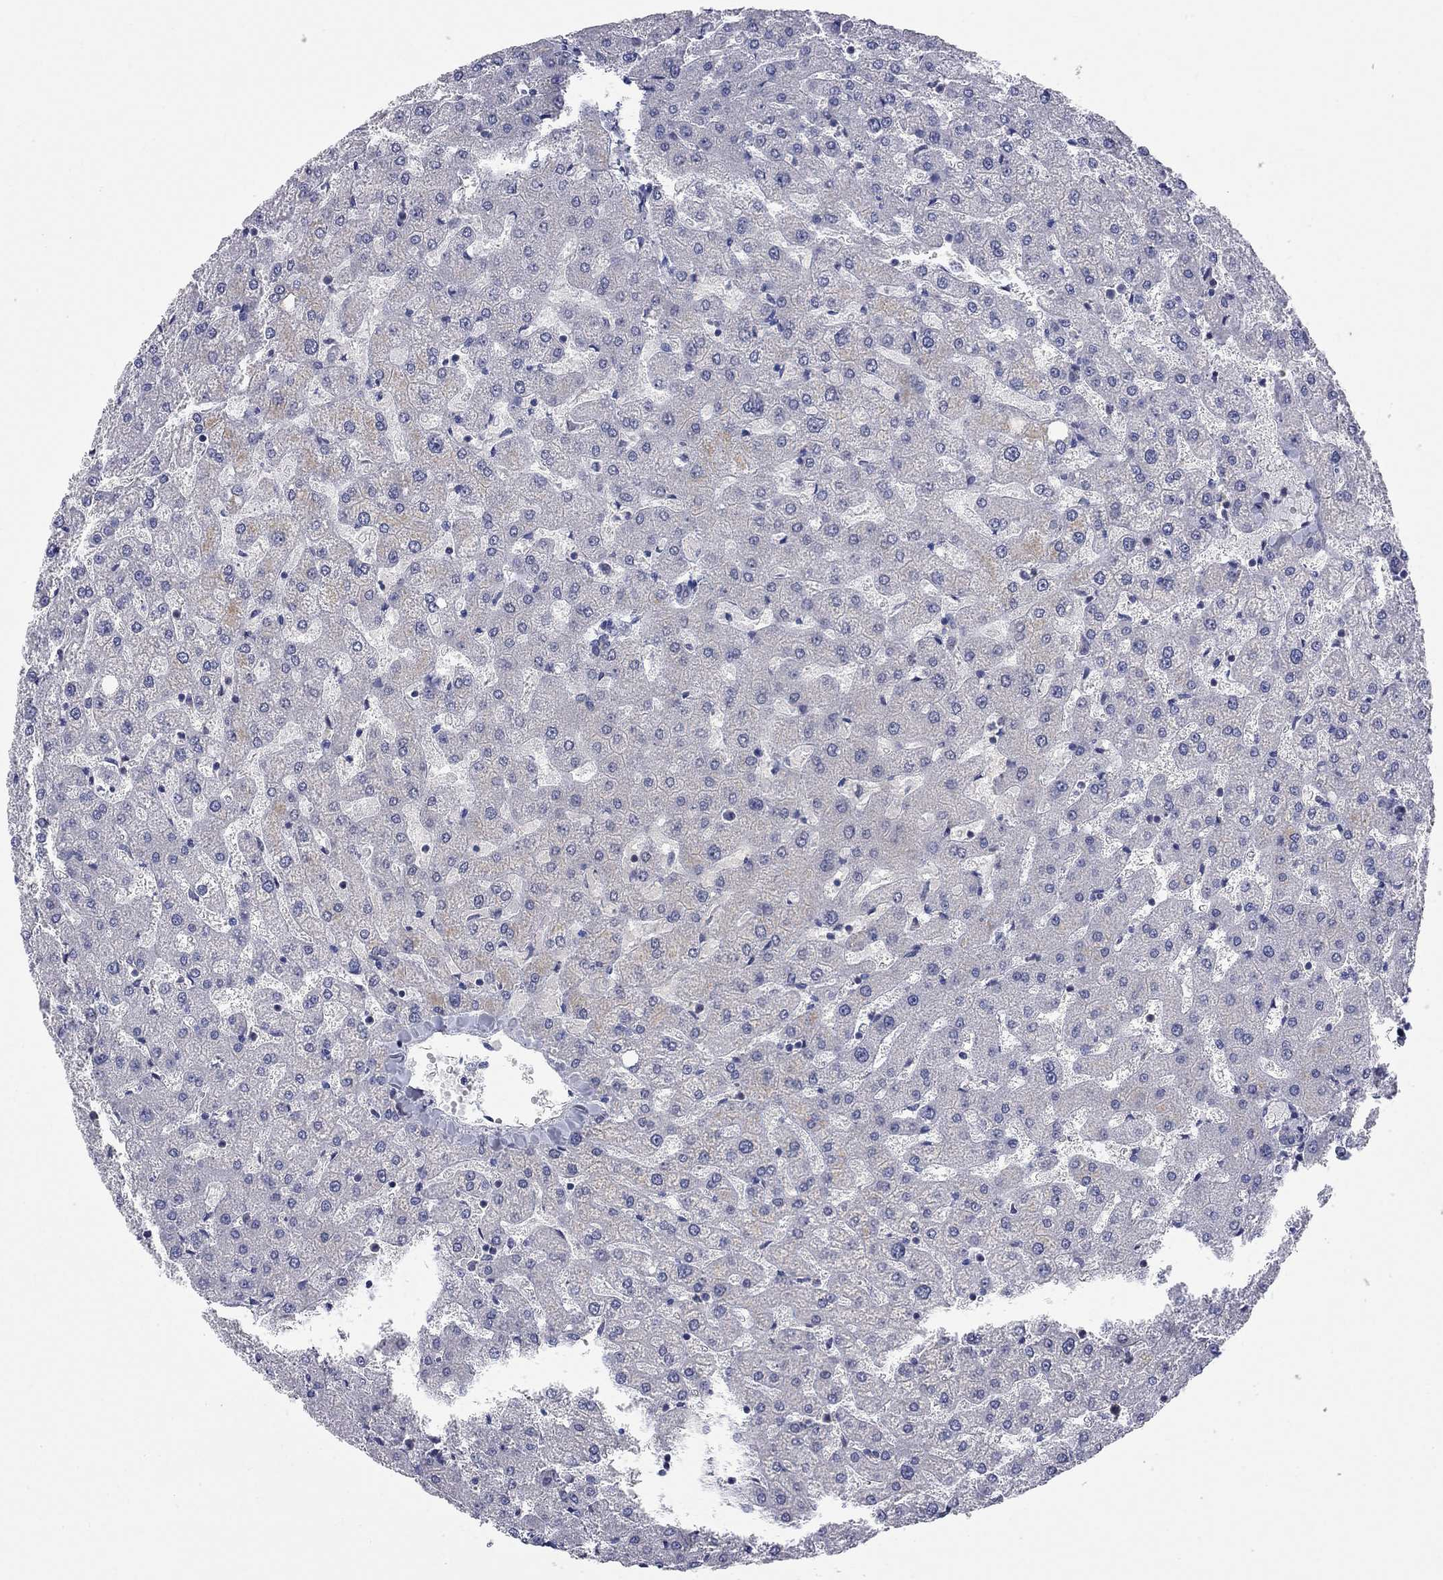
{"staining": {"intensity": "negative", "quantity": "none", "location": "none"}, "tissue": "liver", "cell_type": "Cholangiocytes", "image_type": "normal", "snomed": [{"axis": "morphology", "description": "Normal tissue, NOS"}, {"axis": "topography", "description": "Liver"}], "caption": "This is an immunohistochemistry (IHC) photomicrograph of benign liver. There is no staining in cholangiocytes.", "gene": "ENSG00000255639", "patient": {"sex": "female", "age": 50}}